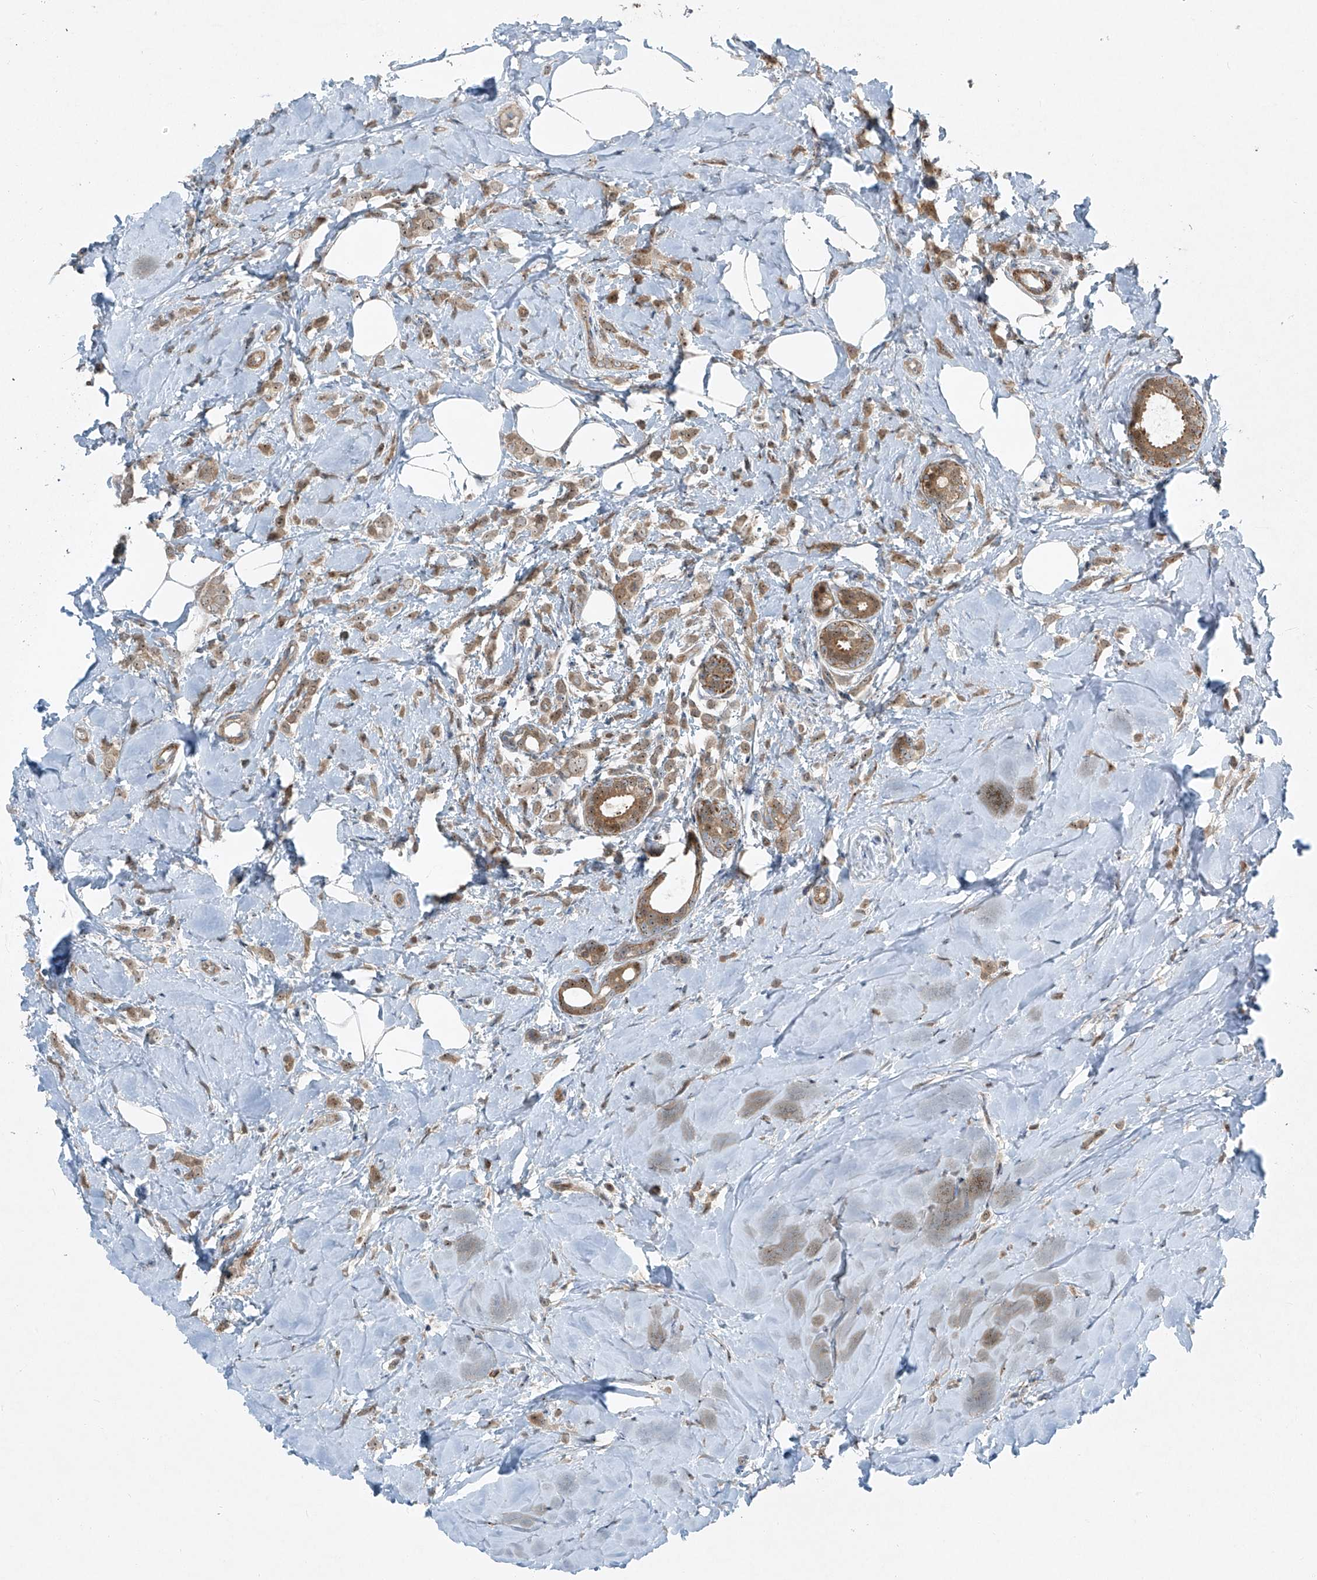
{"staining": {"intensity": "weak", "quantity": ">75%", "location": "cytoplasmic/membranous,nuclear"}, "tissue": "breast cancer", "cell_type": "Tumor cells", "image_type": "cancer", "snomed": [{"axis": "morphology", "description": "Lobular carcinoma"}, {"axis": "topography", "description": "Breast"}], "caption": "A brown stain shows weak cytoplasmic/membranous and nuclear positivity of a protein in breast cancer tumor cells. (DAB (3,3'-diaminobenzidine) IHC, brown staining for protein, blue staining for nuclei).", "gene": "PPCS", "patient": {"sex": "female", "age": 47}}